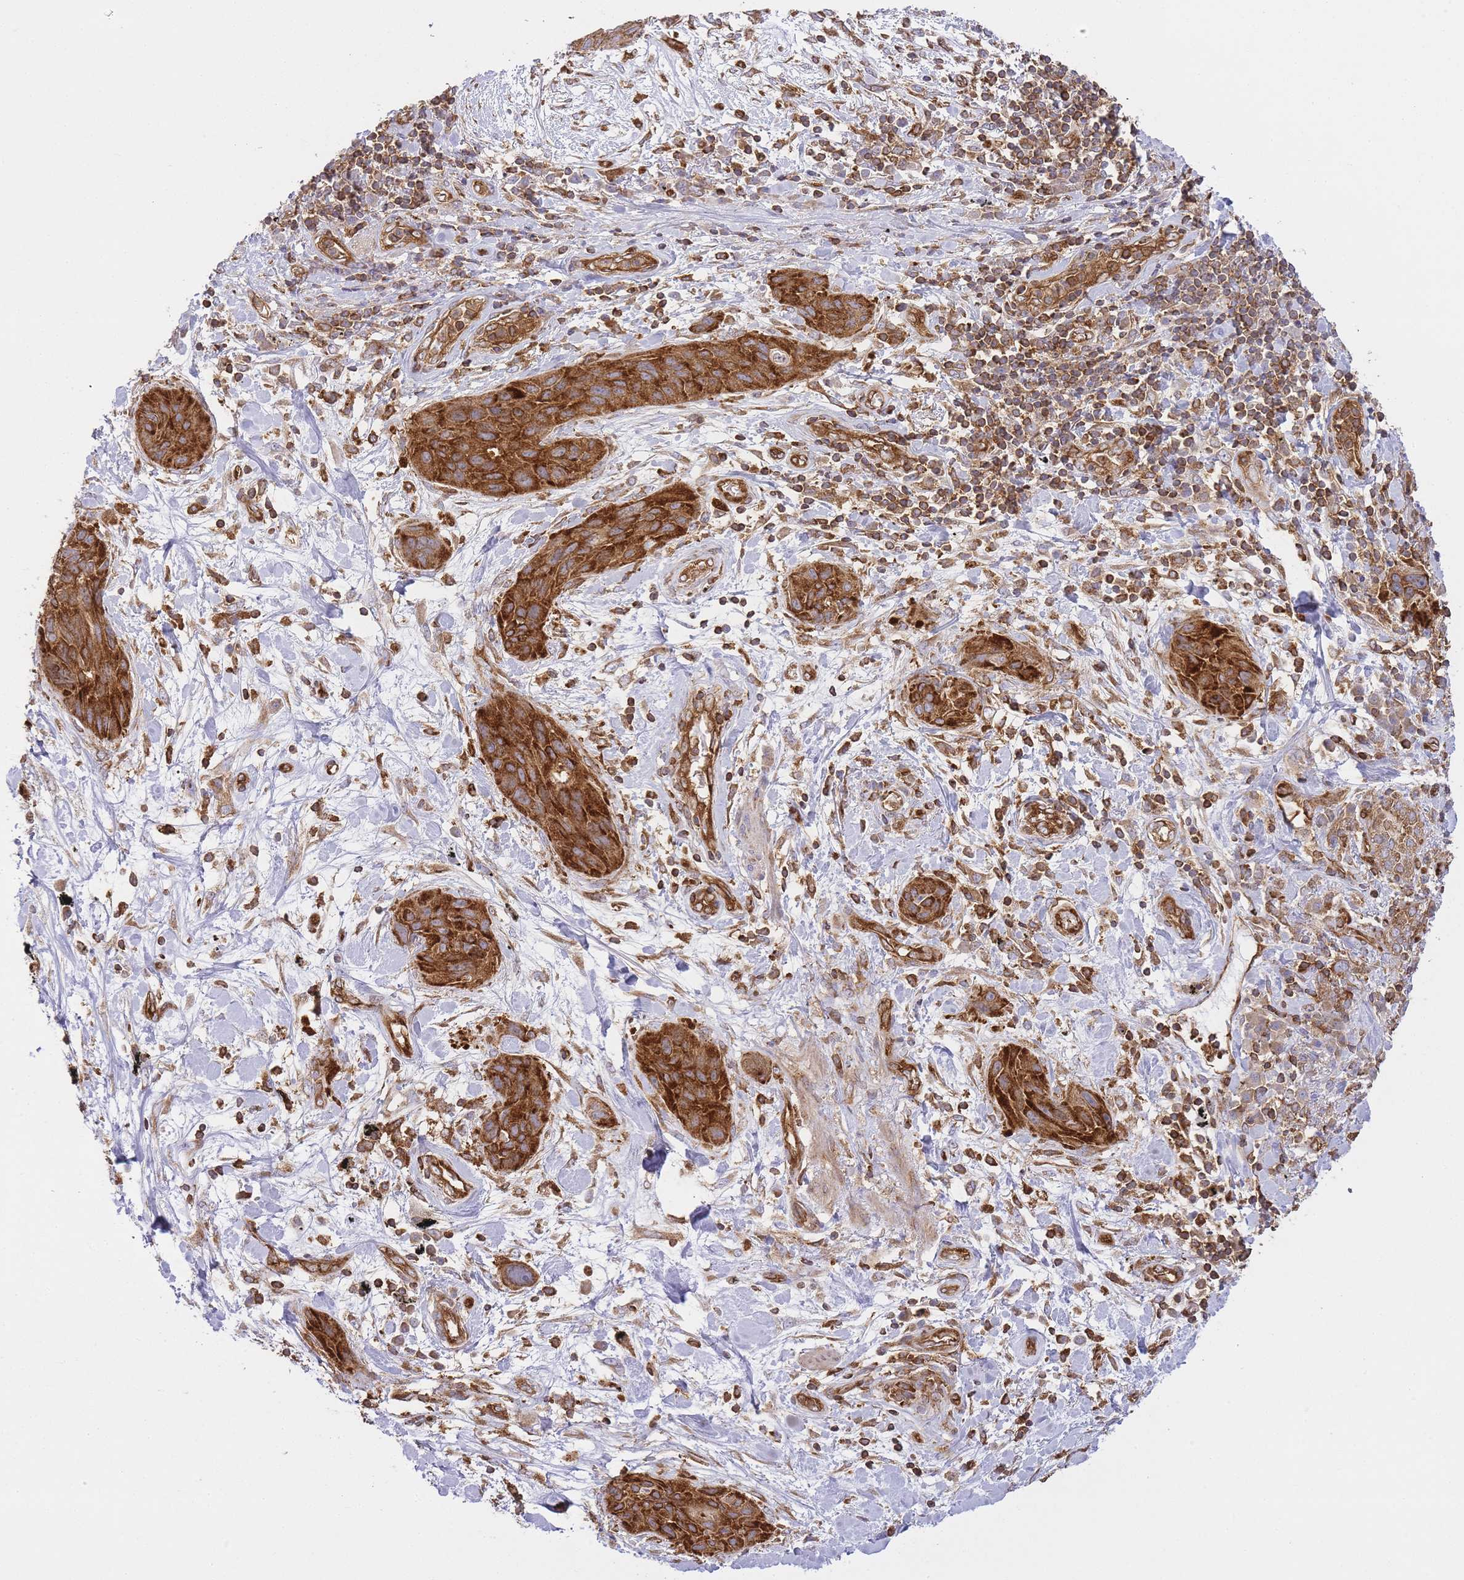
{"staining": {"intensity": "strong", "quantity": ">75%", "location": "cytoplasmic/membranous"}, "tissue": "lung cancer", "cell_type": "Tumor cells", "image_type": "cancer", "snomed": [{"axis": "morphology", "description": "Squamous cell carcinoma, NOS"}, {"axis": "topography", "description": "Lung"}], "caption": "Tumor cells exhibit high levels of strong cytoplasmic/membranous staining in approximately >75% of cells in lung cancer.", "gene": "MSN", "patient": {"sex": "female", "age": 70}}